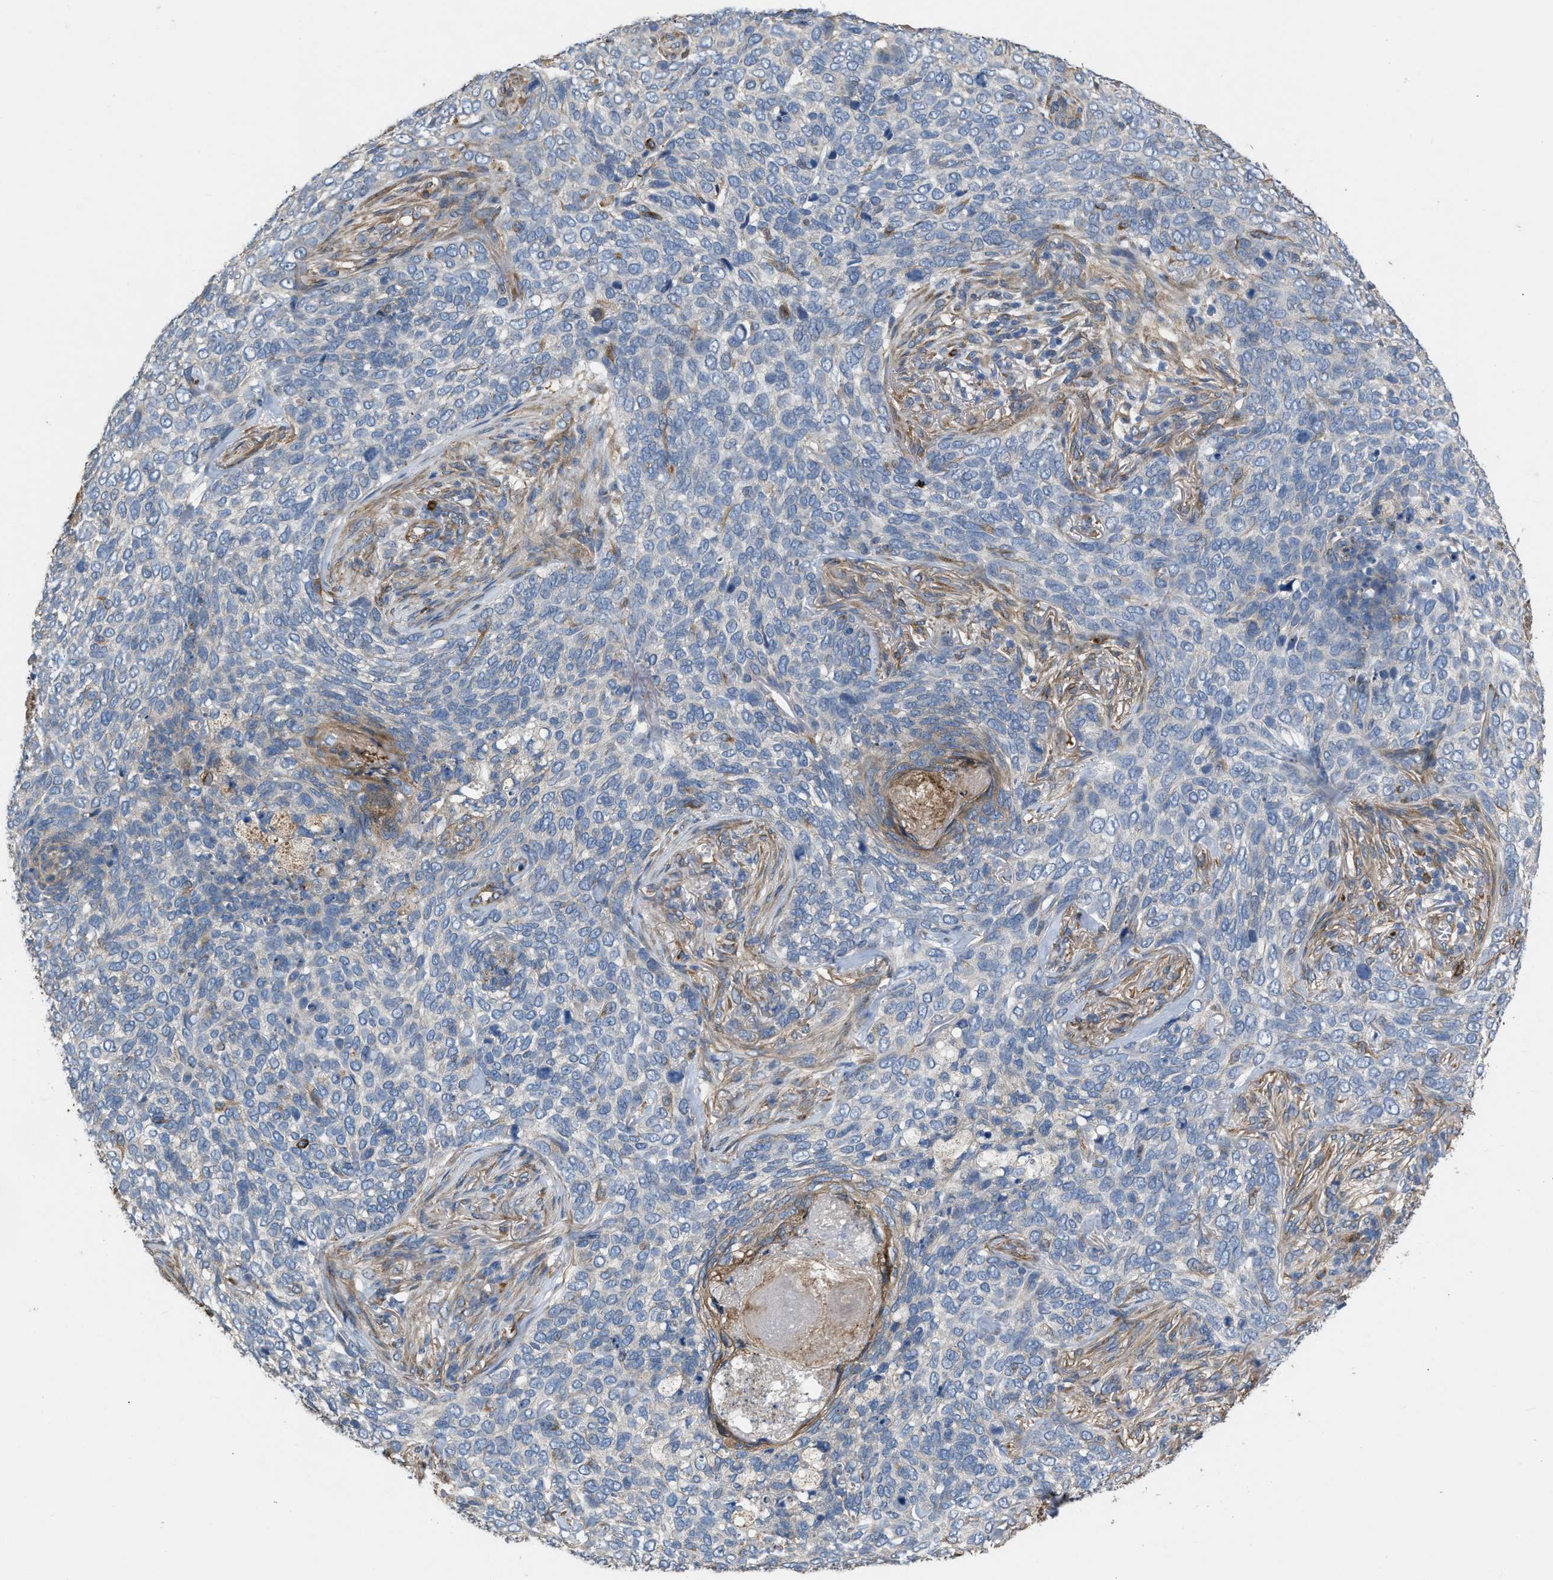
{"staining": {"intensity": "negative", "quantity": "none", "location": "none"}, "tissue": "skin cancer", "cell_type": "Tumor cells", "image_type": "cancer", "snomed": [{"axis": "morphology", "description": "Basal cell carcinoma"}, {"axis": "topography", "description": "Skin"}], "caption": "Immunohistochemistry photomicrograph of skin cancer stained for a protein (brown), which demonstrates no expression in tumor cells. (DAB IHC visualized using brightfield microscopy, high magnification).", "gene": "SLC4A11", "patient": {"sex": "female", "age": 64}}